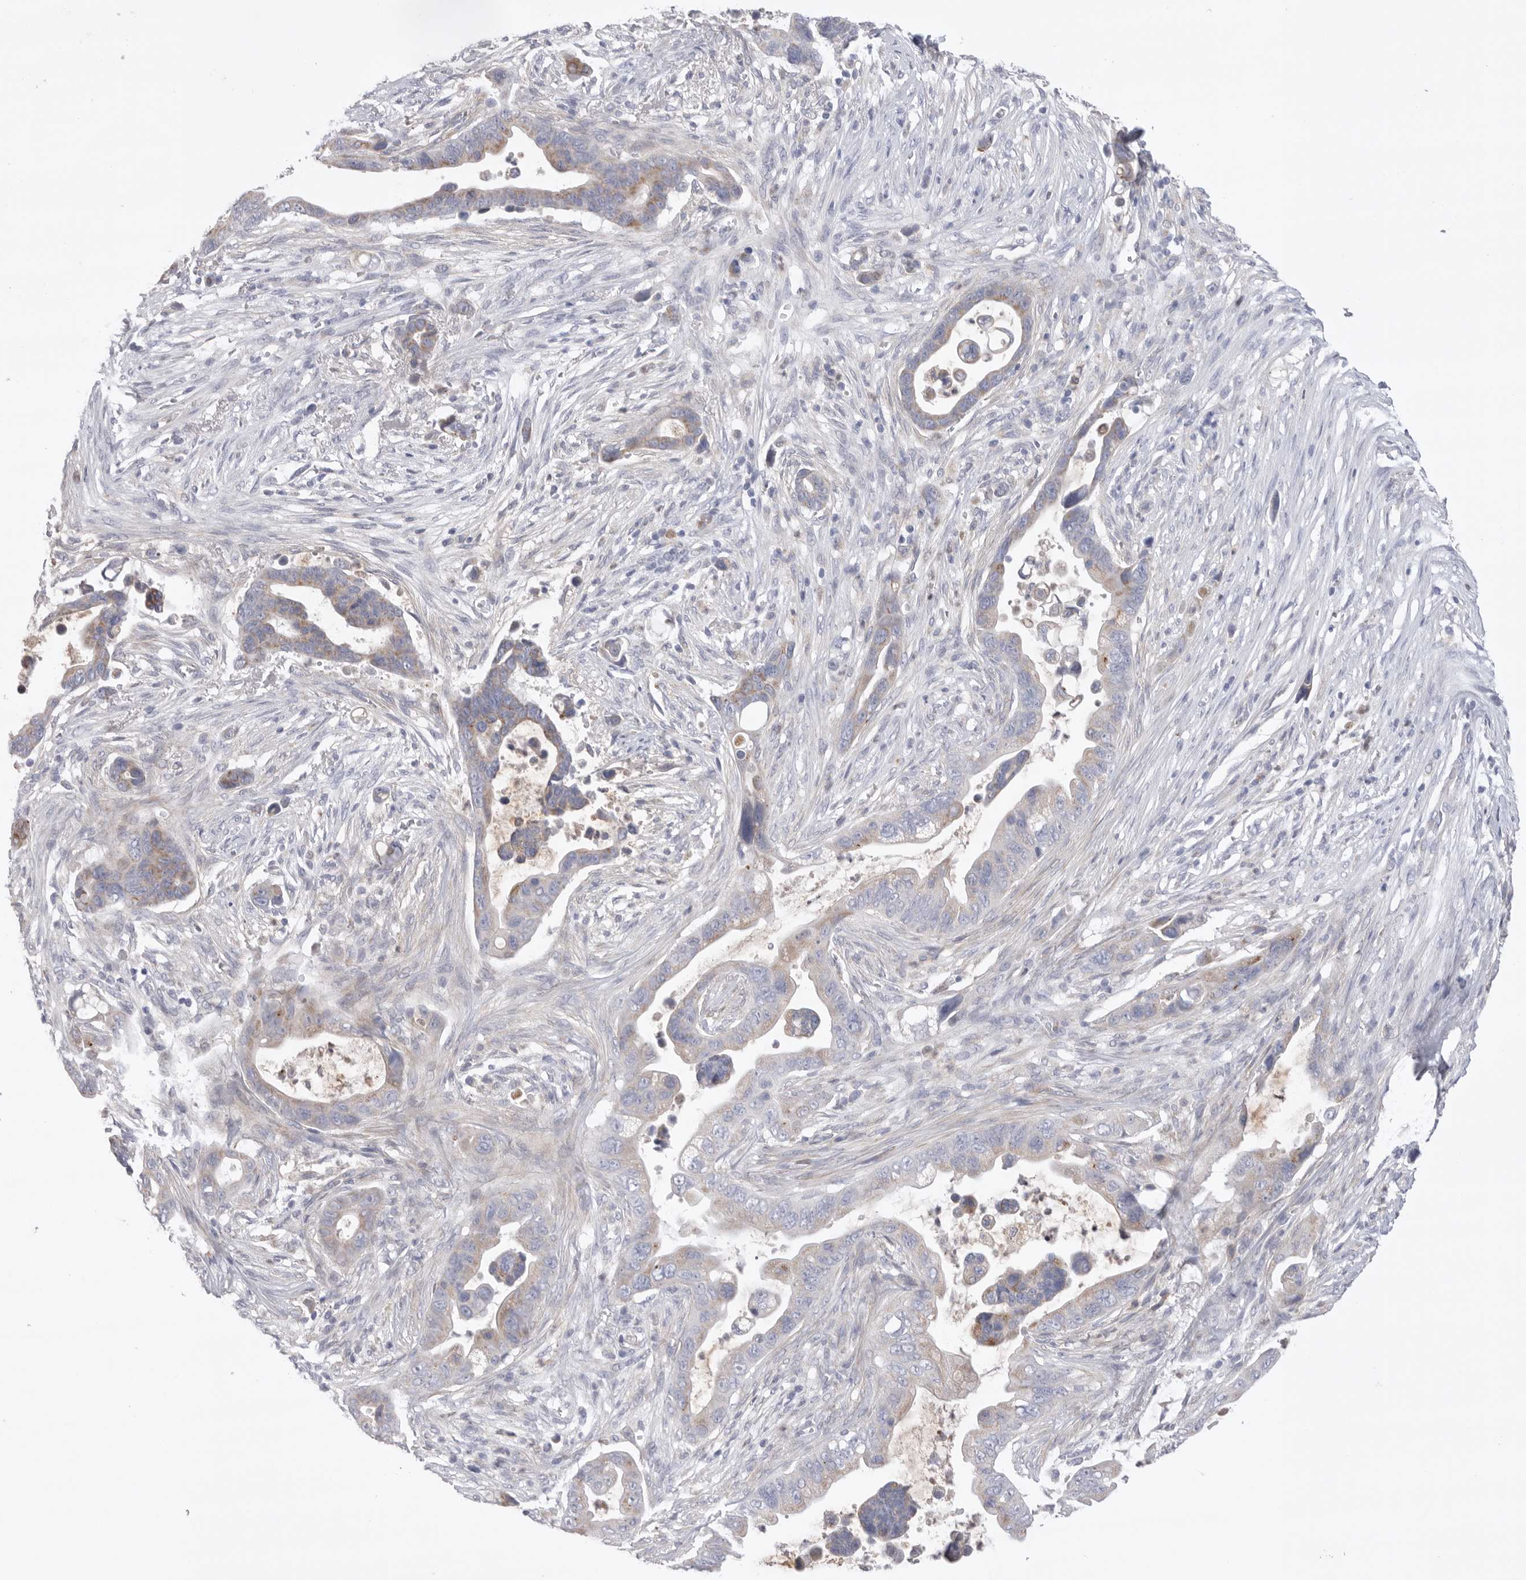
{"staining": {"intensity": "moderate", "quantity": "<25%", "location": "cytoplasmic/membranous"}, "tissue": "pancreatic cancer", "cell_type": "Tumor cells", "image_type": "cancer", "snomed": [{"axis": "morphology", "description": "Adenocarcinoma, NOS"}, {"axis": "topography", "description": "Pancreas"}], "caption": "Approximately <25% of tumor cells in human pancreatic cancer (adenocarcinoma) reveal moderate cytoplasmic/membranous protein positivity as visualized by brown immunohistochemical staining.", "gene": "CCDC126", "patient": {"sex": "female", "age": 72}}